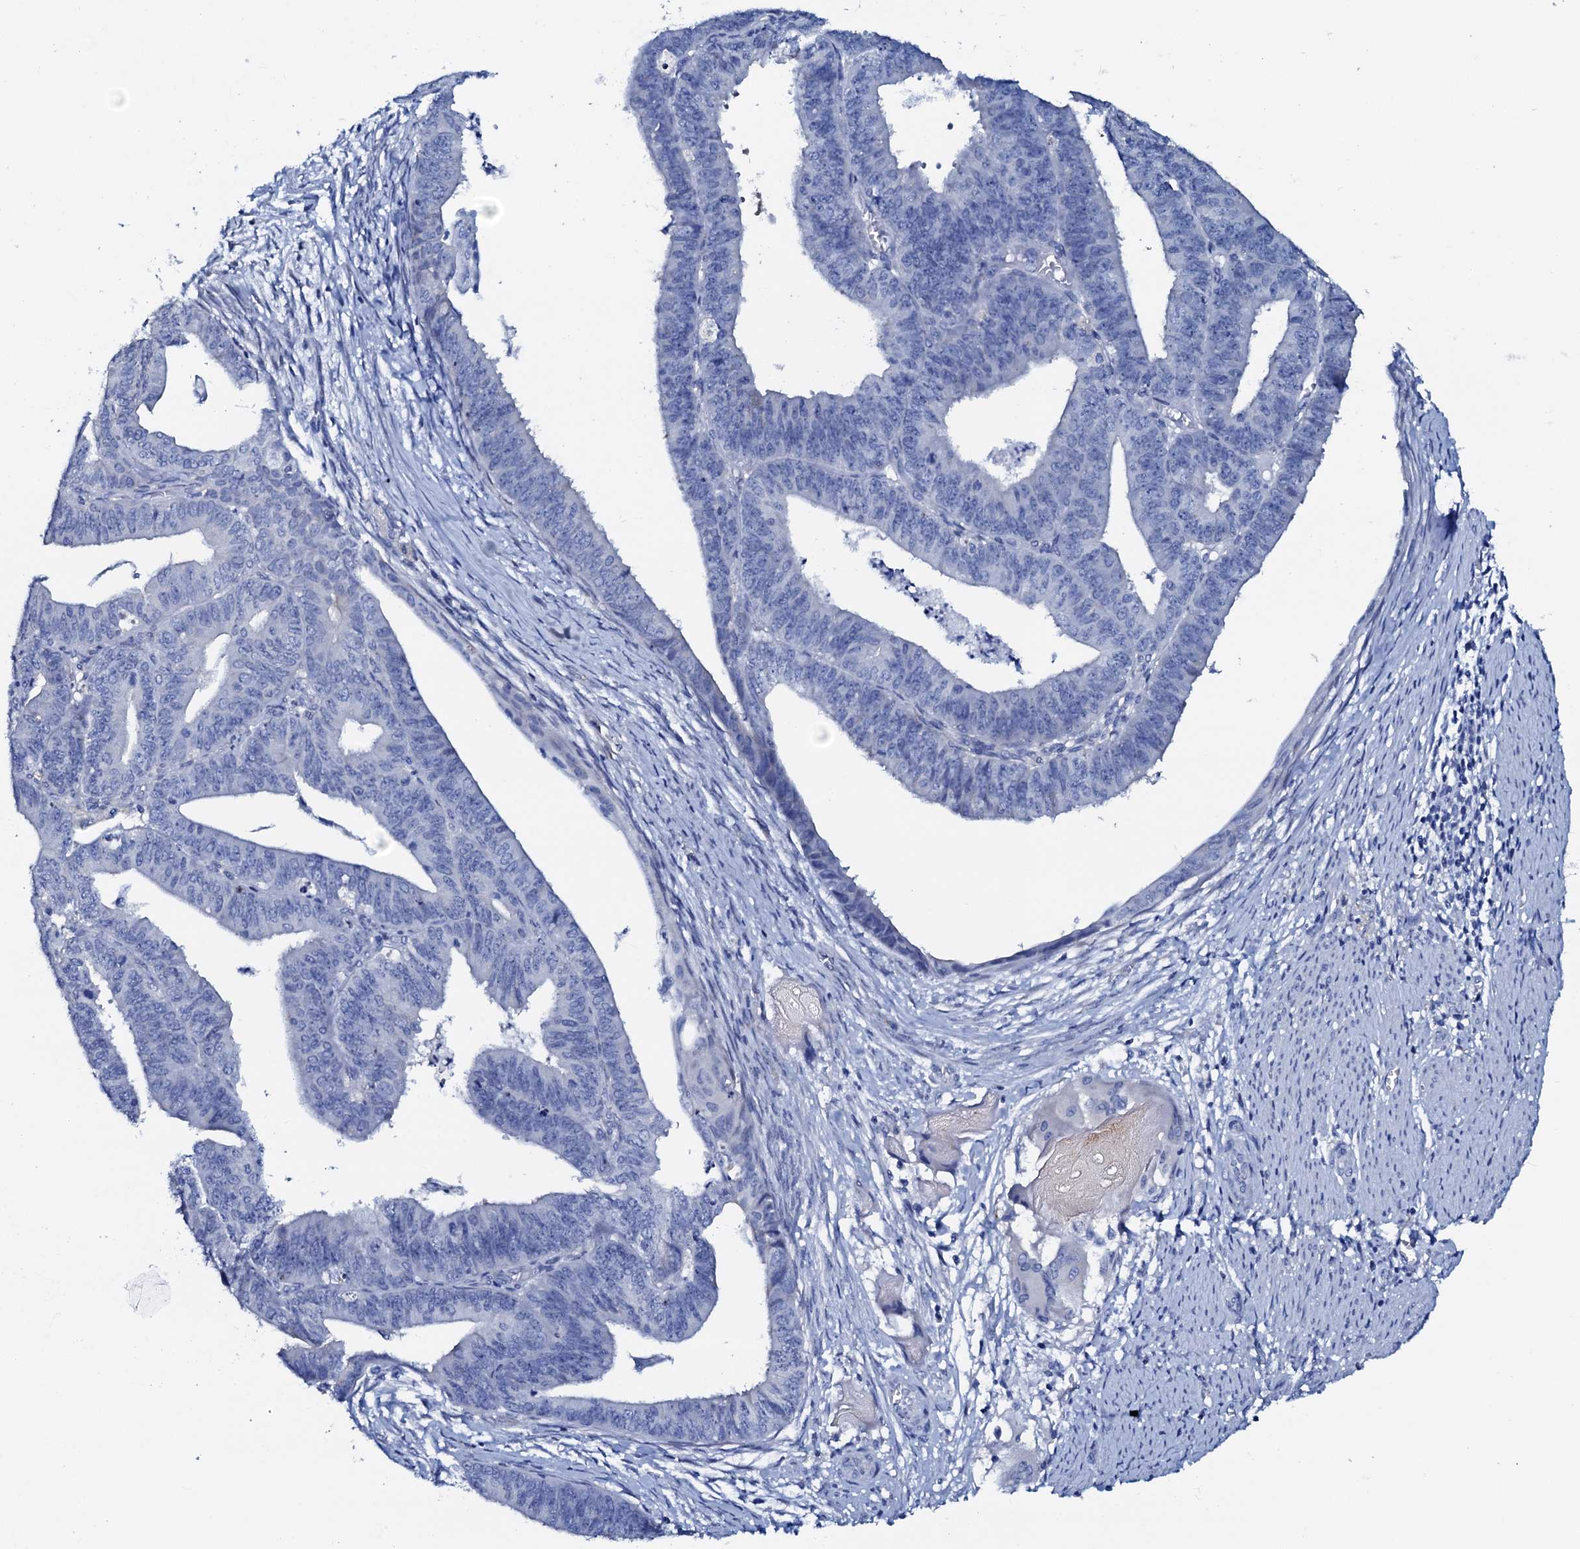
{"staining": {"intensity": "negative", "quantity": "none", "location": "none"}, "tissue": "endometrial cancer", "cell_type": "Tumor cells", "image_type": "cancer", "snomed": [{"axis": "morphology", "description": "Adenocarcinoma, NOS"}, {"axis": "topography", "description": "Endometrium"}], "caption": "Immunohistochemical staining of endometrial cancer reveals no significant expression in tumor cells.", "gene": "AMER2", "patient": {"sex": "female", "age": 73}}